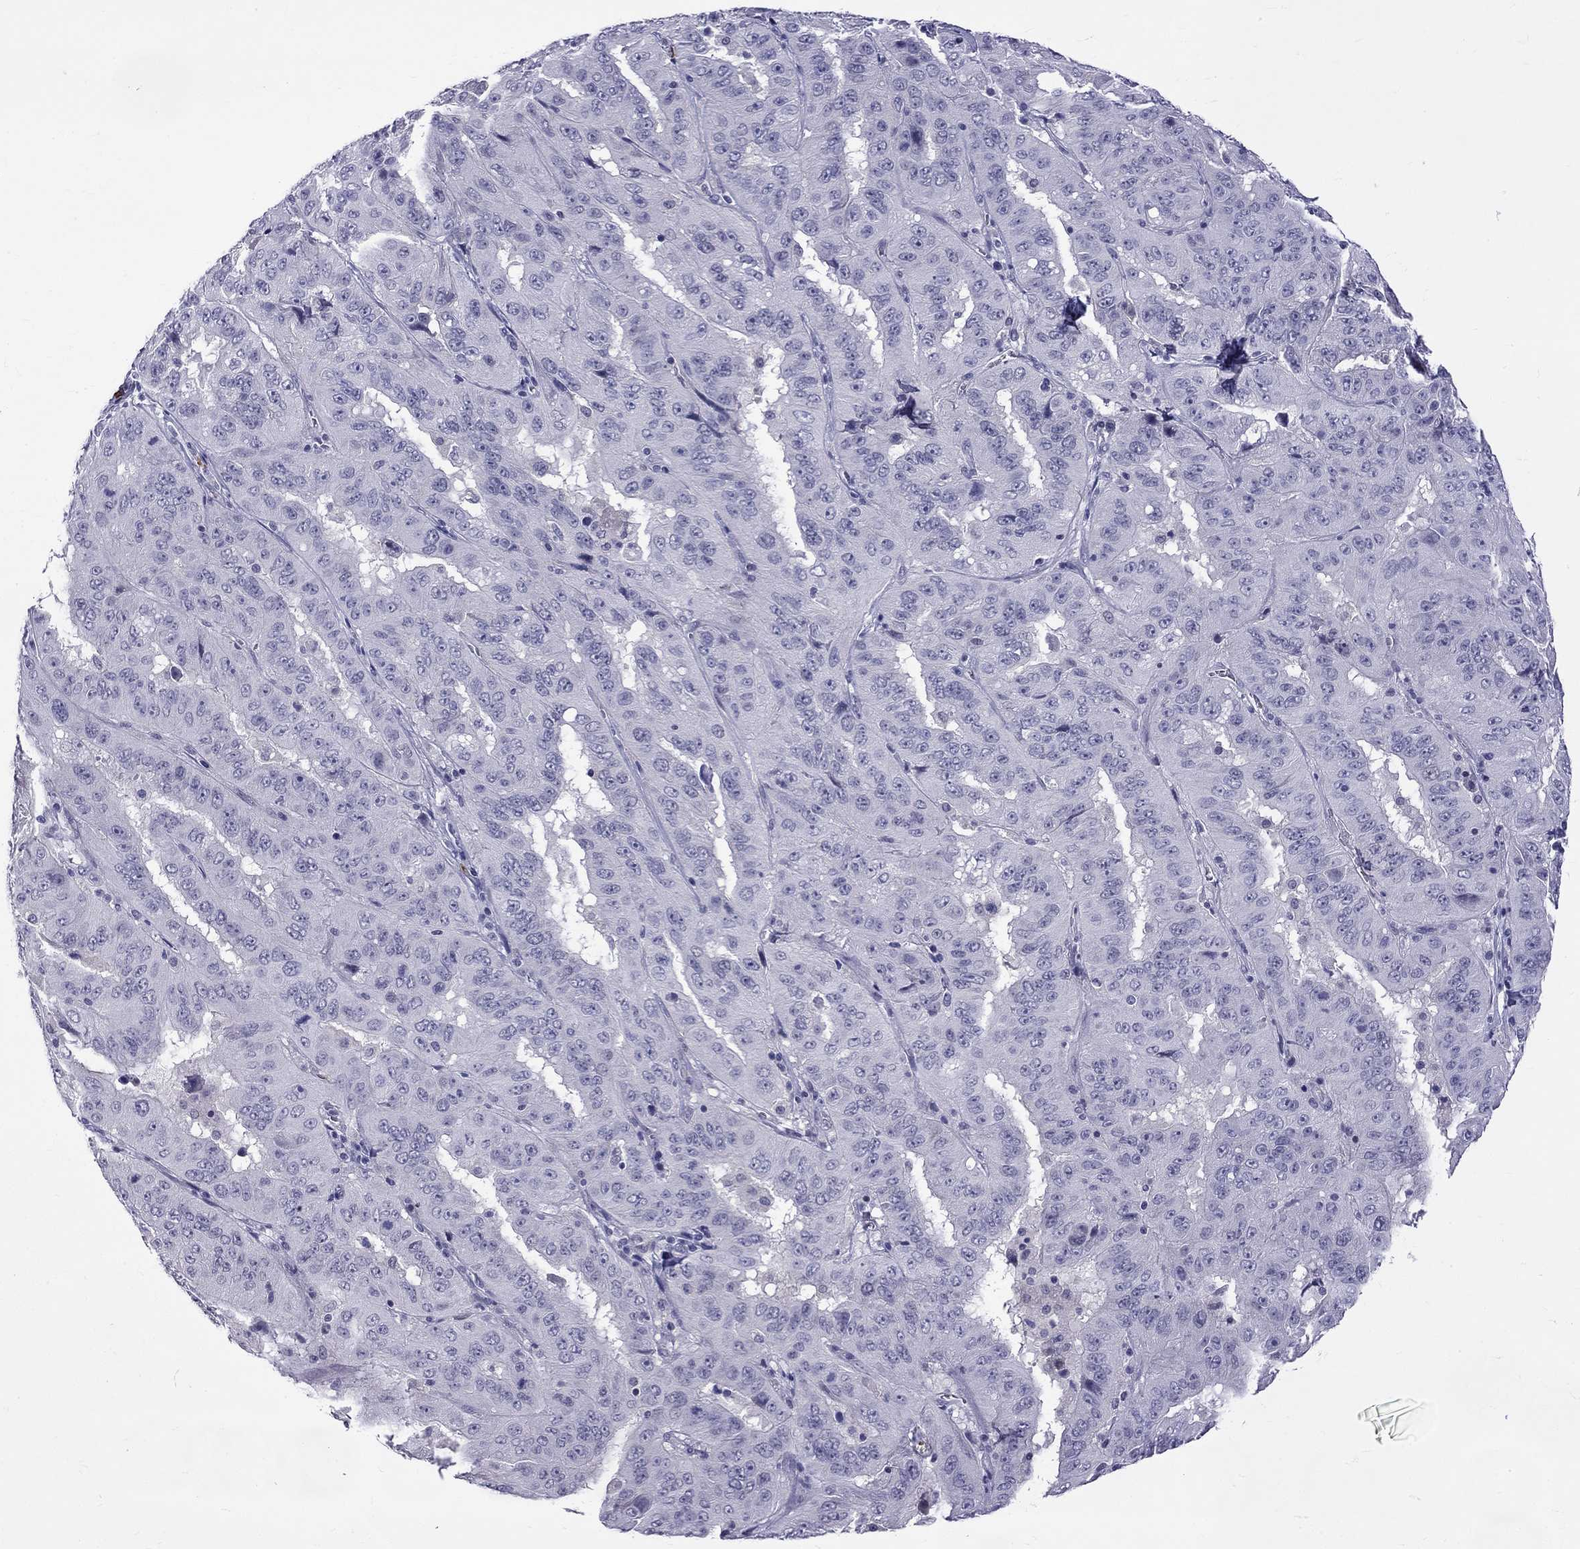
{"staining": {"intensity": "negative", "quantity": "none", "location": "none"}, "tissue": "pancreatic cancer", "cell_type": "Tumor cells", "image_type": "cancer", "snomed": [{"axis": "morphology", "description": "Adenocarcinoma, NOS"}, {"axis": "topography", "description": "Pancreas"}], "caption": "Immunohistochemistry micrograph of pancreatic adenocarcinoma stained for a protein (brown), which reveals no expression in tumor cells.", "gene": "RTL9", "patient": {"sex": "male", "age": 63}}